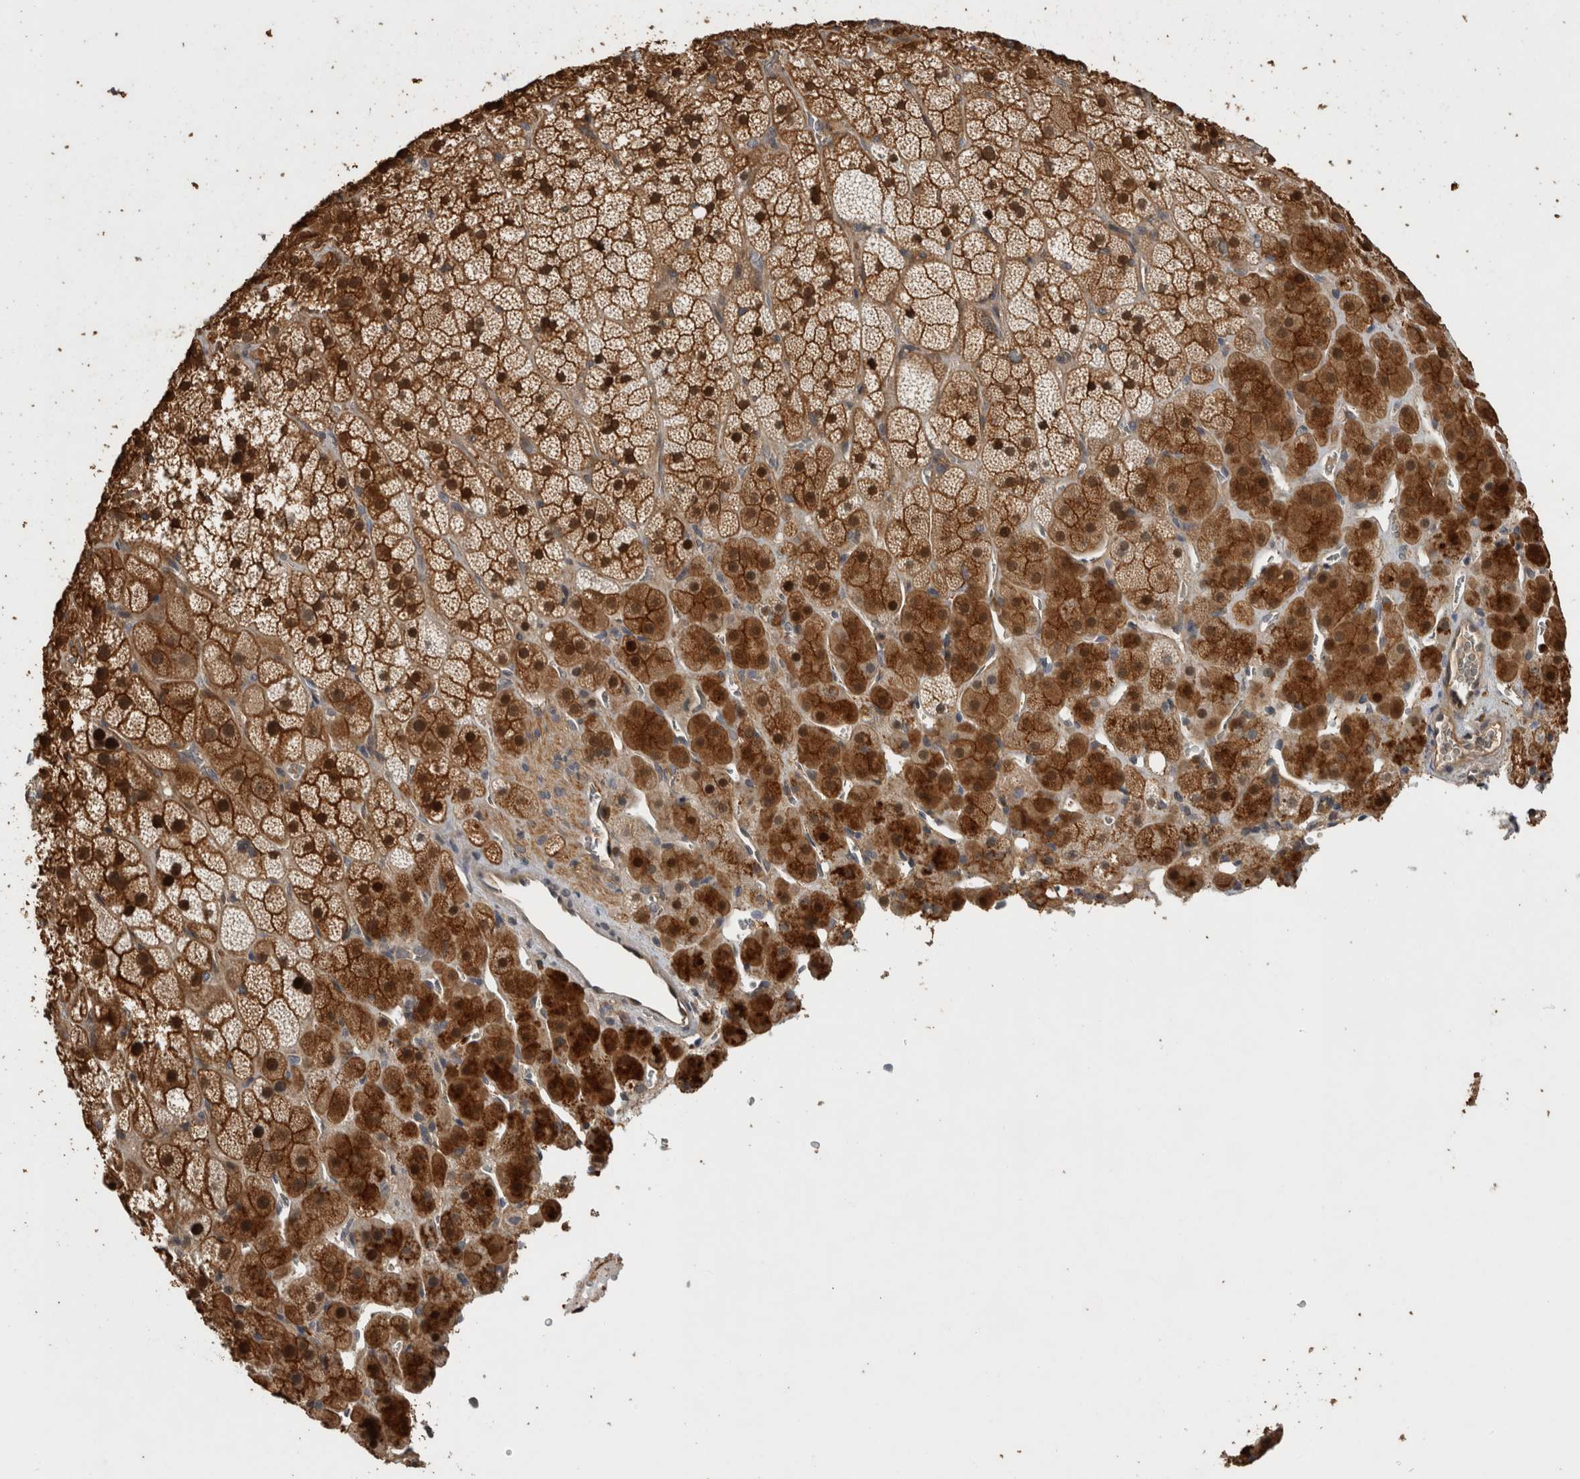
{"staining": {"intensity": "strong", "quantity": ">75%", "location": "cytoplasmic/membranous,nuclear"}, "tissue": "adrenal gland", "cell_type": "Glandular cells", "image_type": "normal", "snomed": [{"axis": "morphology", "description": "Normal tissue, NOS"}, {"axis": "topography", "description": "Adrenal gland"}], "caption": "An image showing strong cytoplasmic/membranous,nuclear expression in approximately >75% of glandular cells in normal adrenal gland, as visualized by brown immunohistochemical staining.", "gene": "RHPN1", "patient": {"sex": "male", "age": 57}}